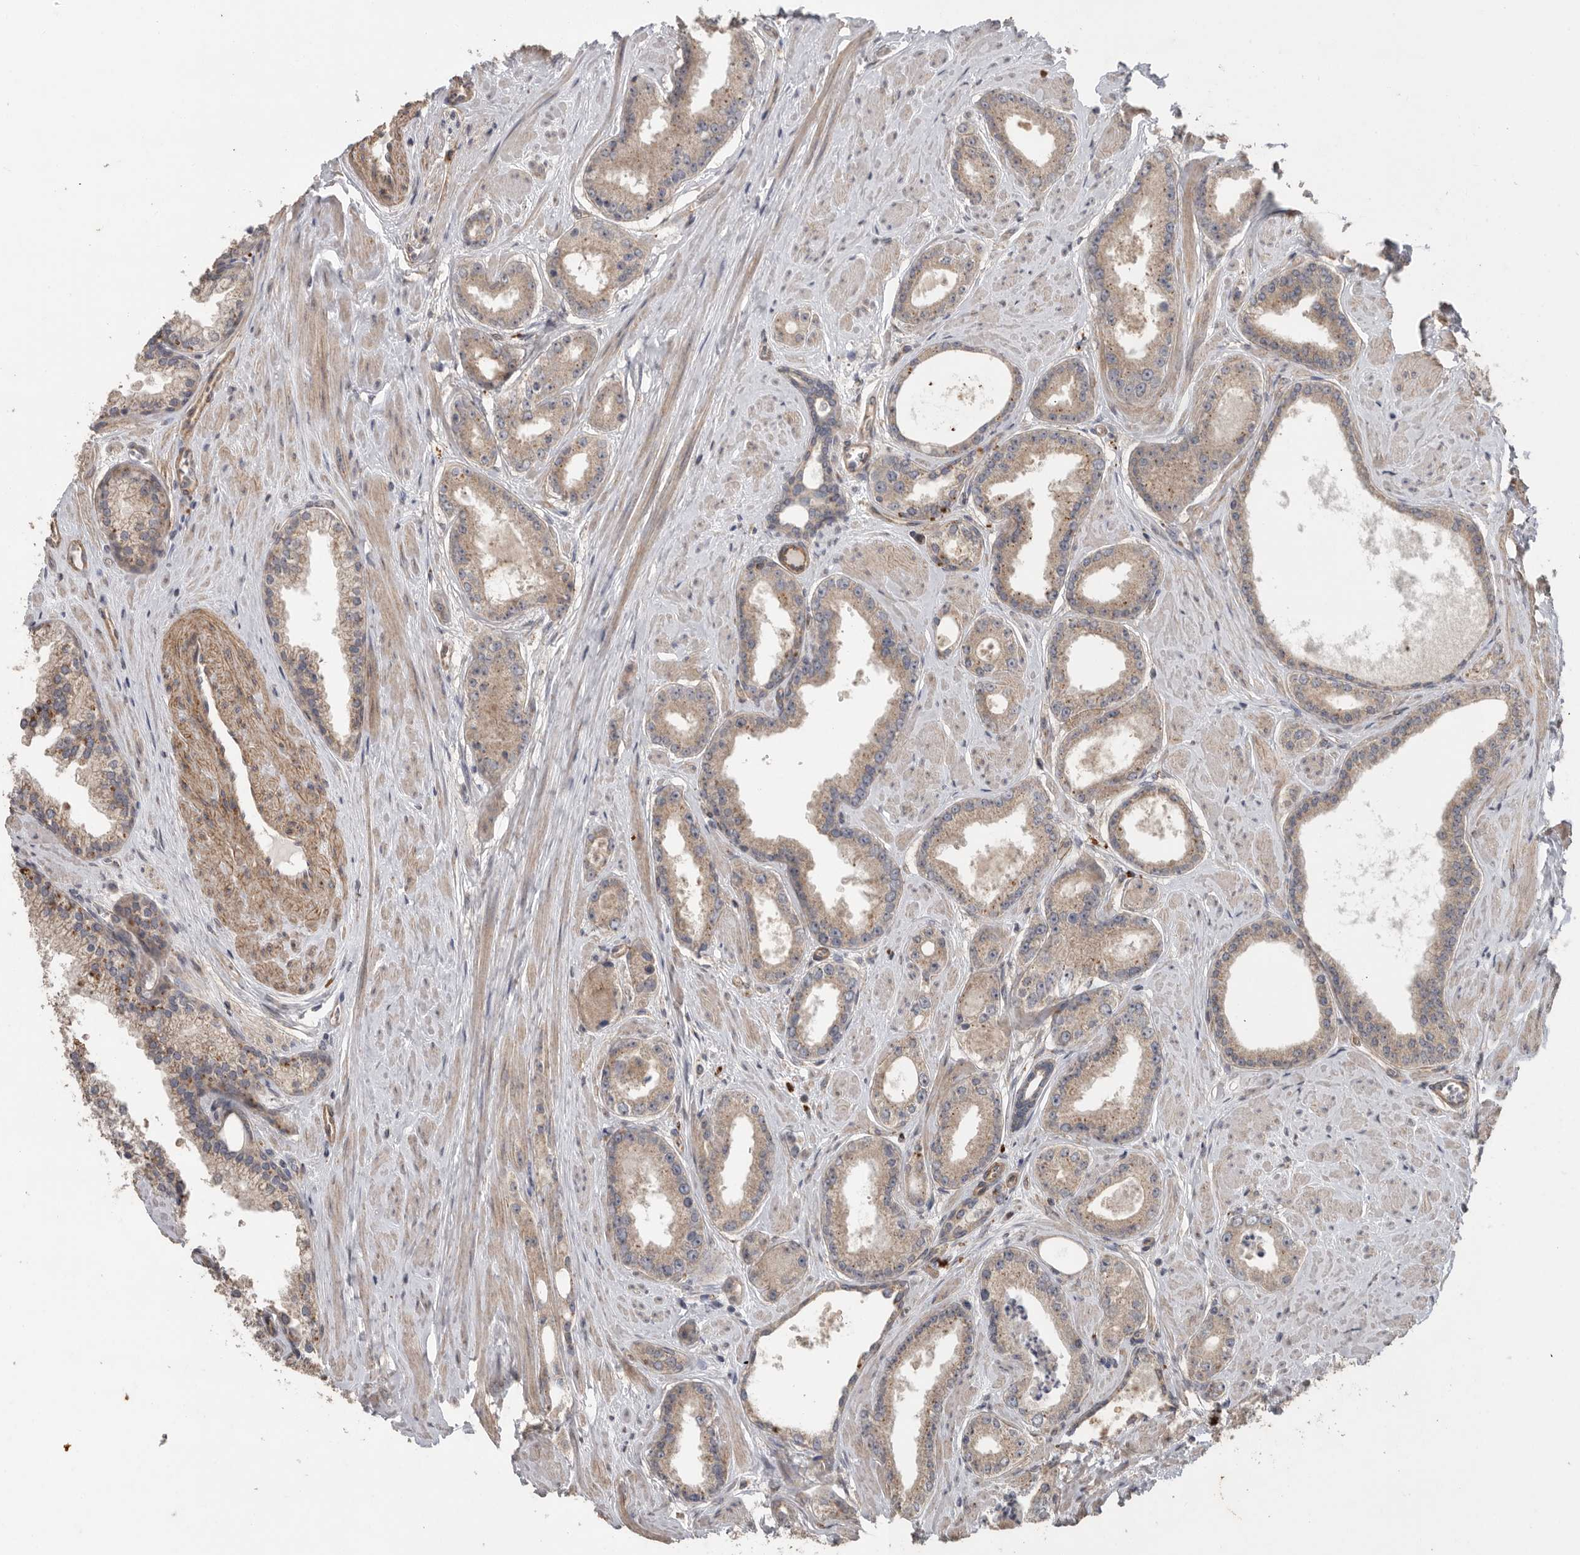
{"staining": {"intensity": "moderate", "quantity": ">75%", "location": "cytoplasmic/membranous"}, "tissue": "prostate cancer", "cell_type": "Tumor cells", "image_type": "cancer", "snomed": [{"axis": "morphology", "description": "Adenocarcinoma, Low grade"}, {"axis": "topography", "description": "Prostate"}], "caption": "Immunohistochemistry (IHC) (DAB) staining of human prostate cancer displays moderate cytoplasmic/membranous protein expression in approximately >75% of tumor cells.", "gene": "PODXL2", "patient": {"sex": "male", "age": 62}}